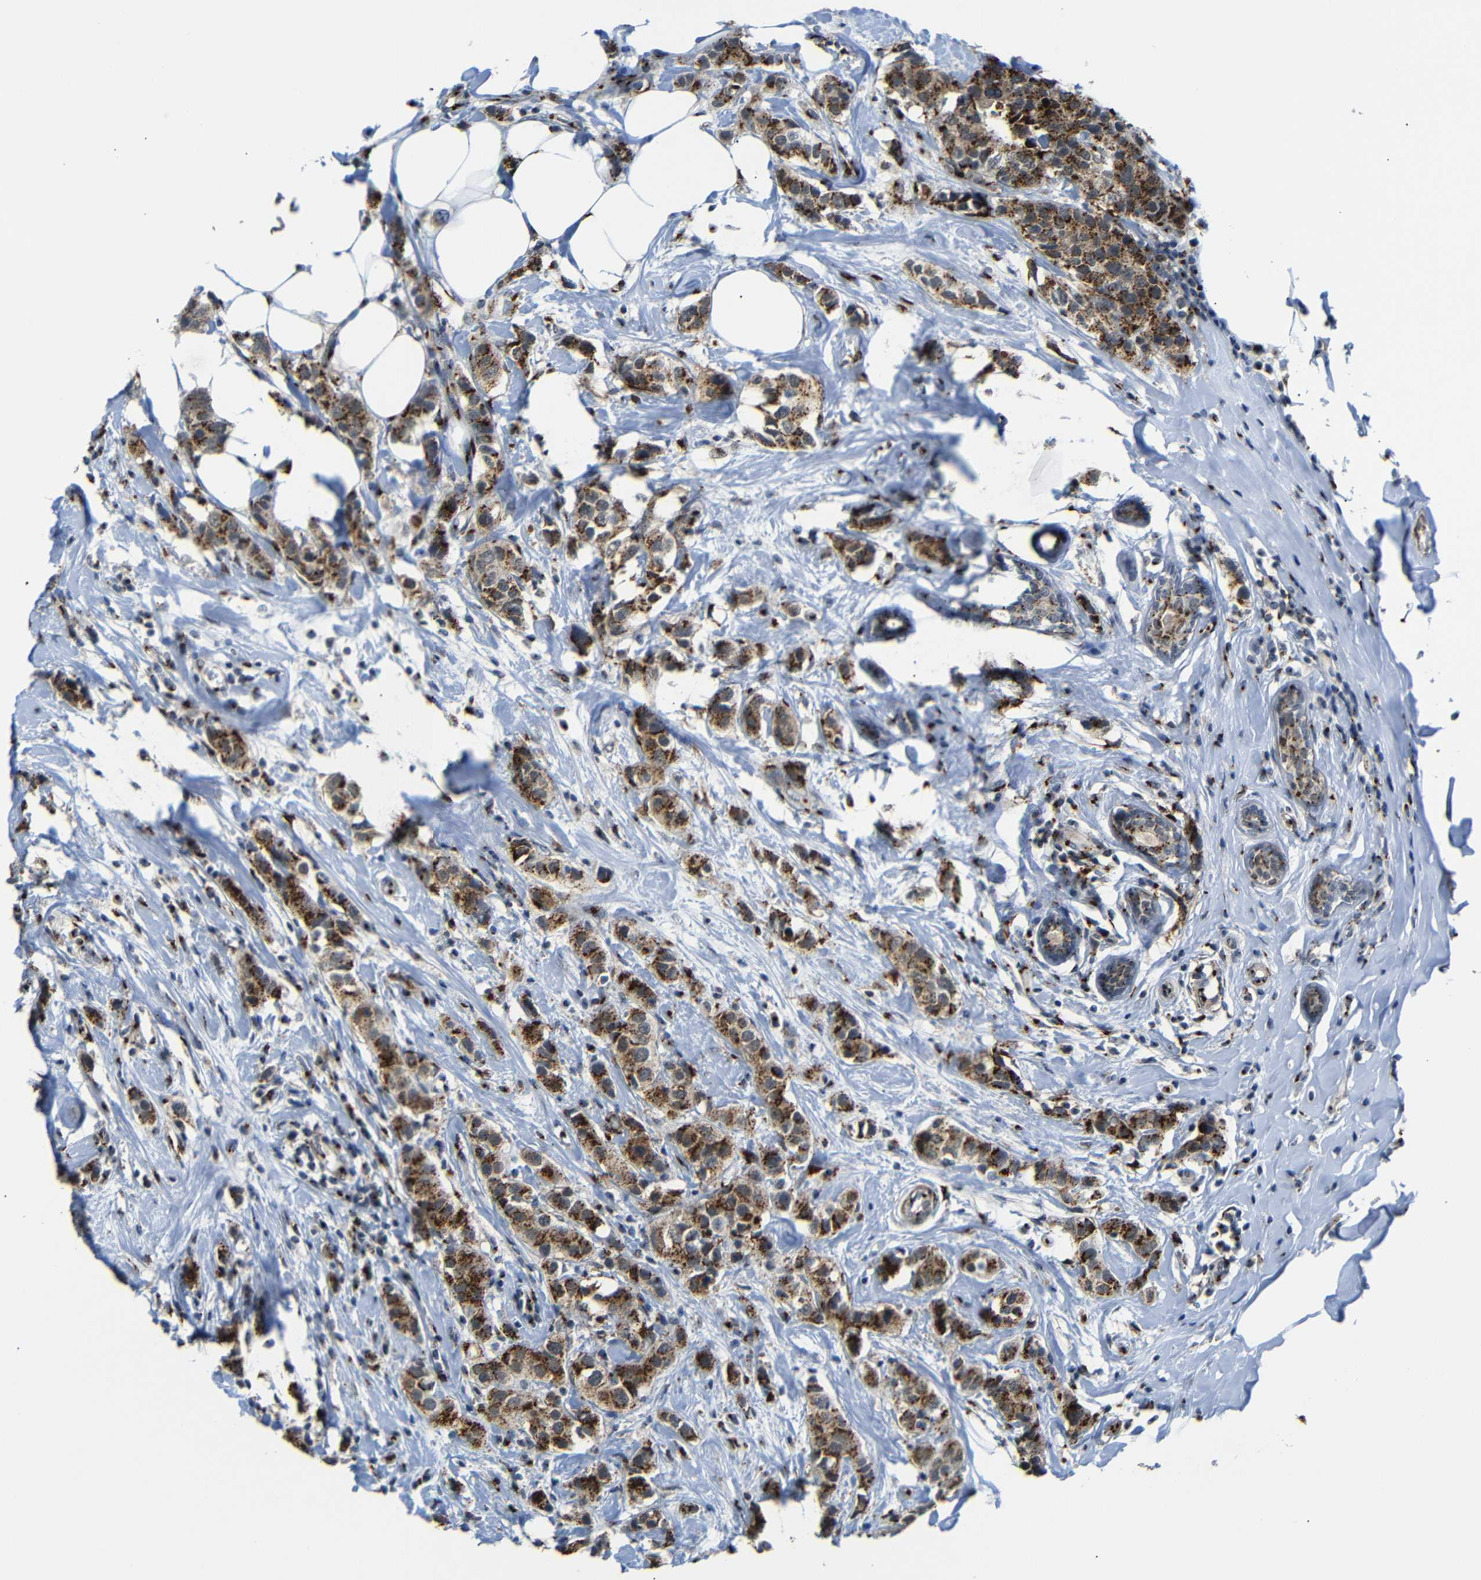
{"staining": {"intensity": "strong", "quantity": ">75%", "location": "cytoplasmic/membranous"}, "tissue": "breast cancer", "cell_type": "Tumor cells", "image_type": "cancer", "snomed": [{"axis": "morphology", "description": "Normal tissue, NOS"}, {"axis": "morphology", "description": "Duct carcinoma"}, {"axis": "topography", "description": "Breast"}], "caption": "Protein expression analysis of intraductal carcinoma (breast) exhibits strong cytoplasmic/membranous staining in about >75% of tumor cells. The protein is stained brown, and the nuclei are stained in blue (DAB IHC with brightfield microscopy, high magnification).", "gene": "TGOLN2", "patient": {"sex": "female", "age": 50}}